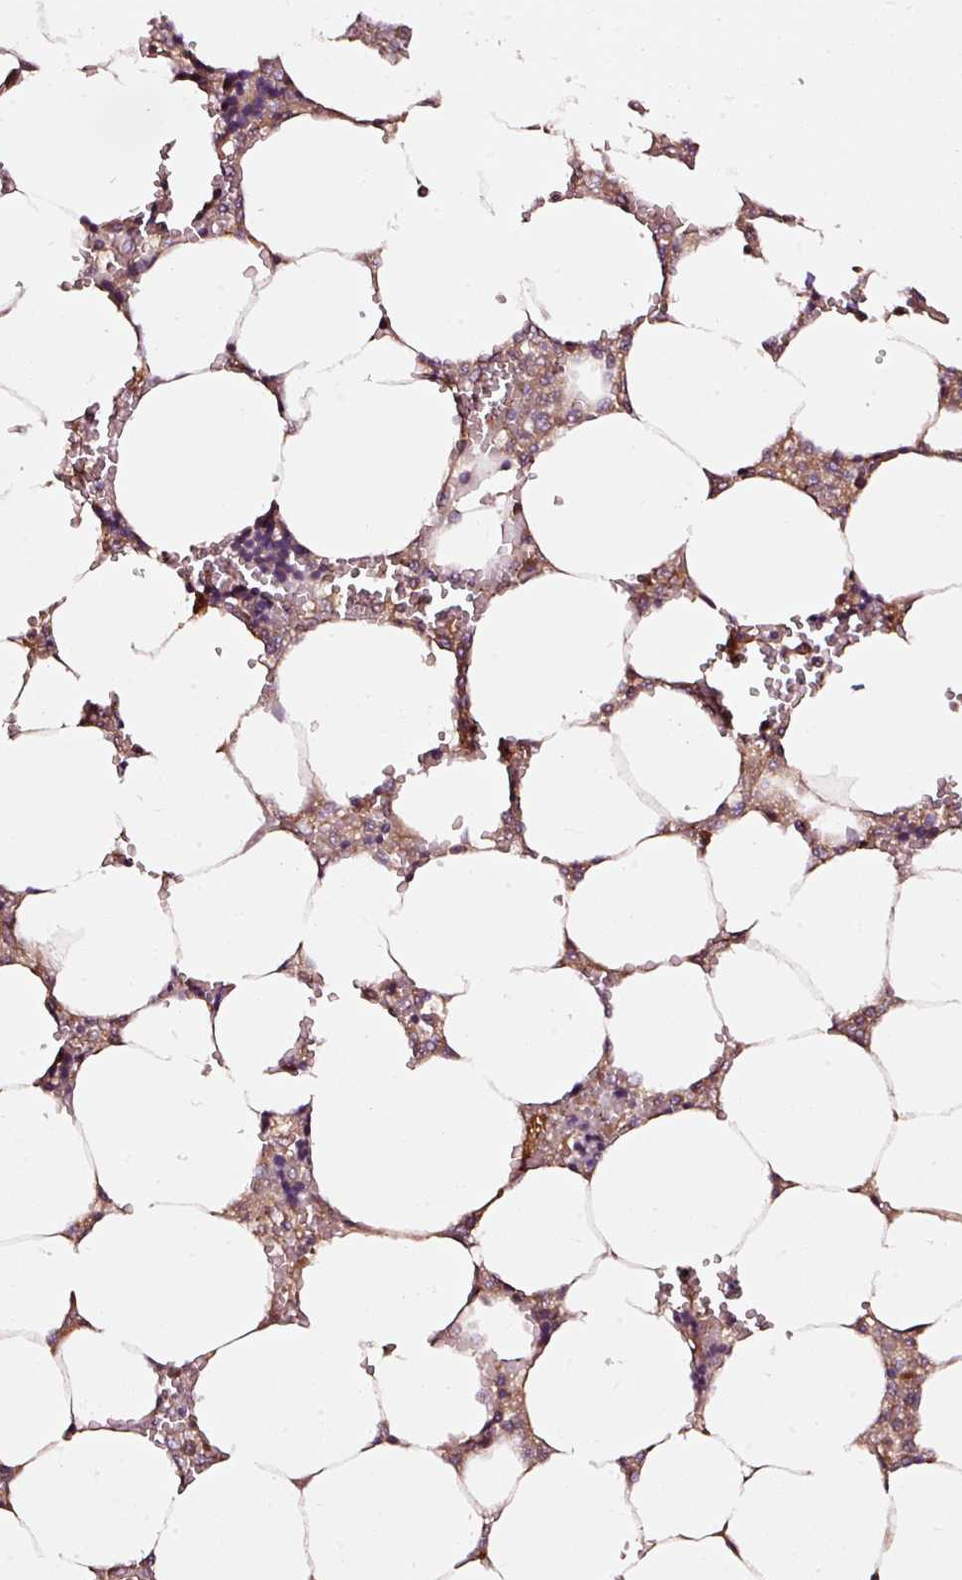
{"staining": {"intensity": "moderate", "quantity": "25%-75%", "location": "cytoplasmic/membranous"}, "tissue": "bone marrow", "cell_type": "Hematopoietic cells", "image_type": "normal", "snomed": [{"axis": "morphology", "description": "Normal tissue, NOS"}, {"axis": "topography", "description": "Bone marrow"}], "caption": "This histopathology image reveals immunohistochemistry staining of normal human bone marrow, with medium moderate cytoplasmic/membranous staining in about 25%-75% of hematopoietic cells.", "gene": "NAPA", "patient": {"sex": "male", "age": 64}}